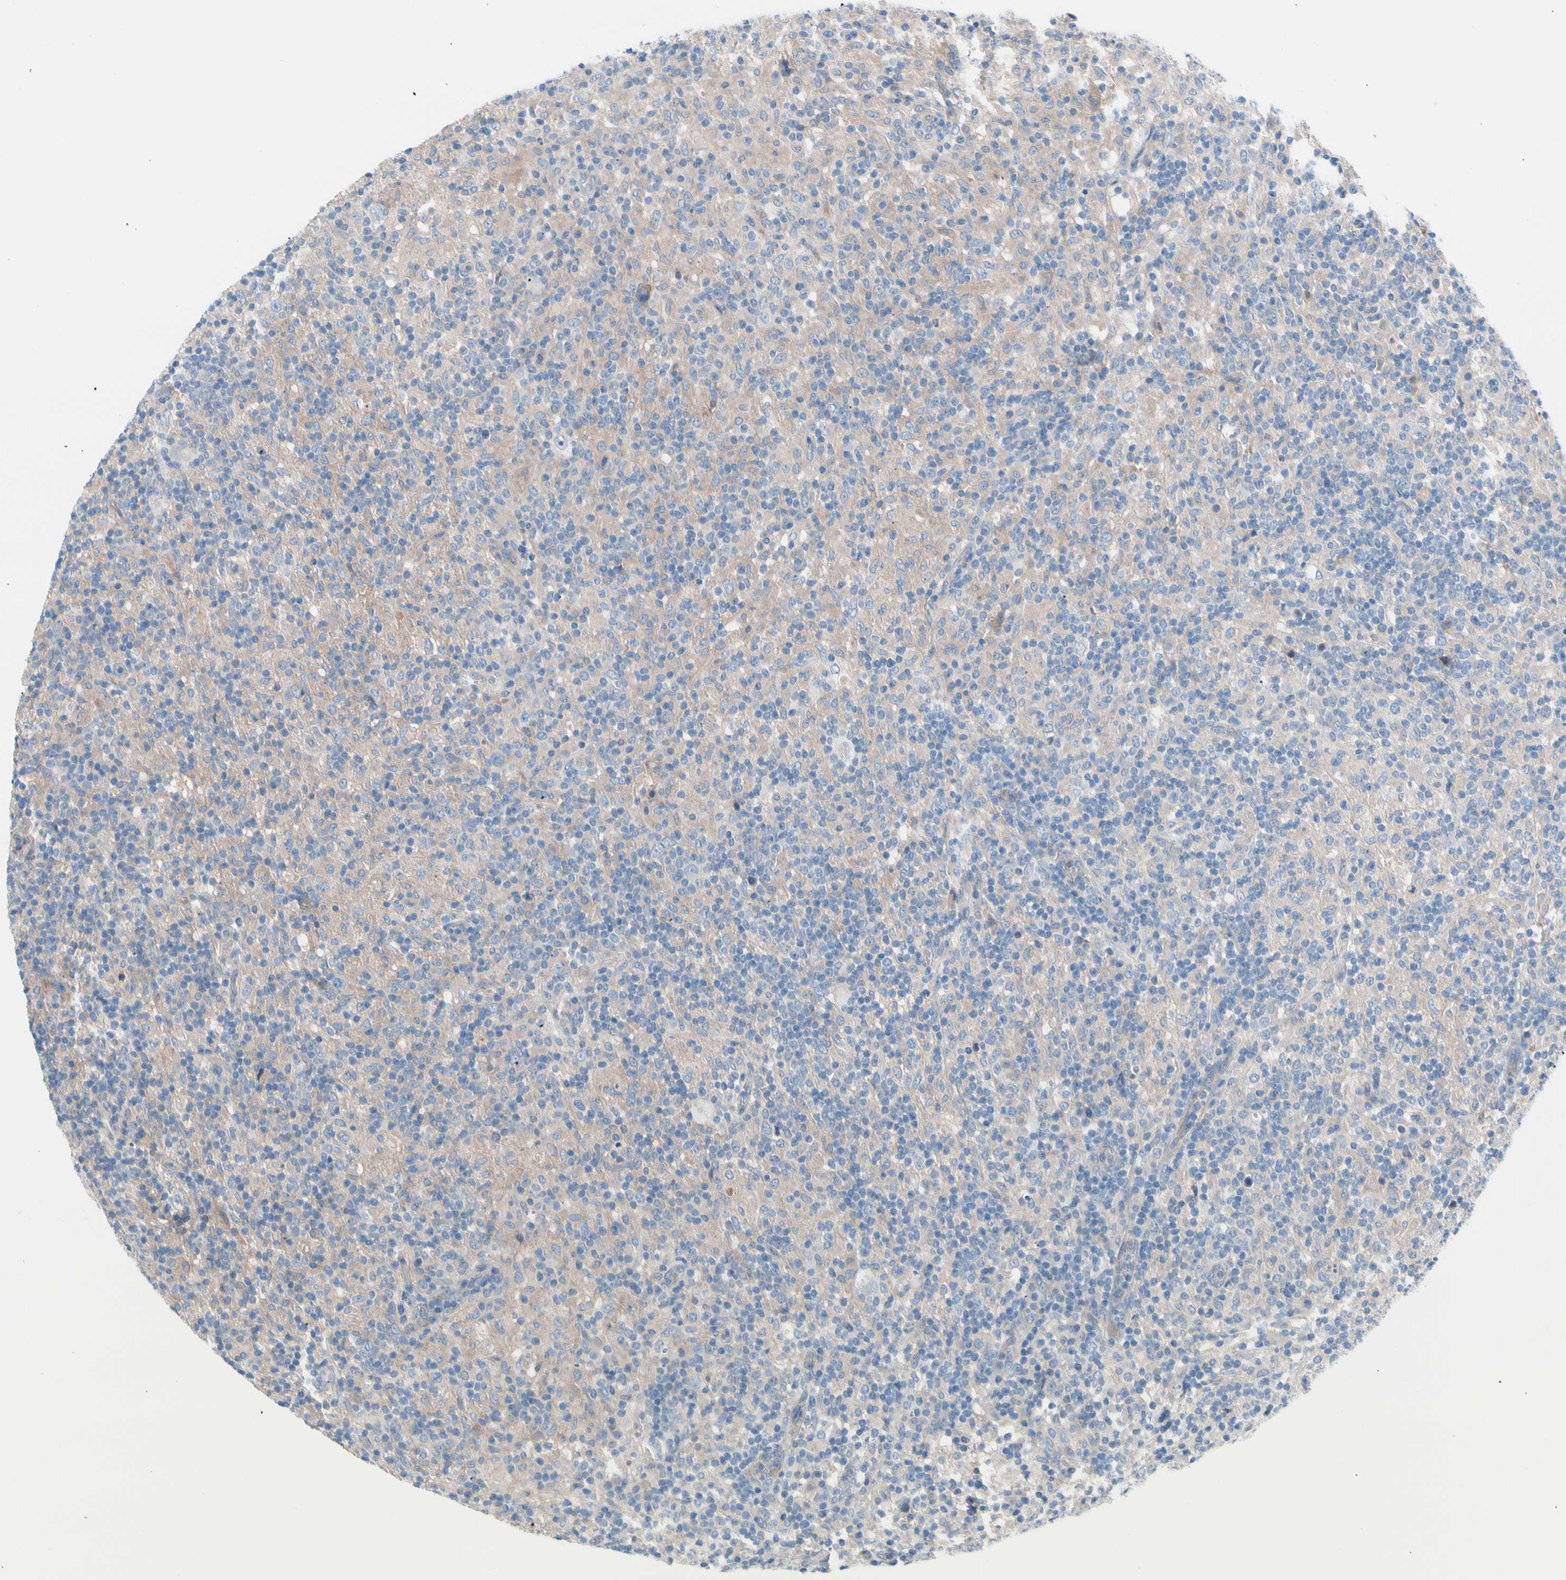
{"staining": {"intensity": "negative", "quantity": "none", "location": "none"}, "tissue": "lymphoma", "cell_type": "Tumor cells", "image_type": "cancer", "snomed": [{"axis": "morphology", "description": "Hodgkin's disease, NOS"}, {"axis": "topography", "description": "Lymph node"}], "caption": "Human Hodgkin's disease stained for a protein using immunohistochemistry (IHC) demonstrates no staining in tumor cells.", "gene": "CASQ1", "patient": {"sex": "male", "age": 70}}